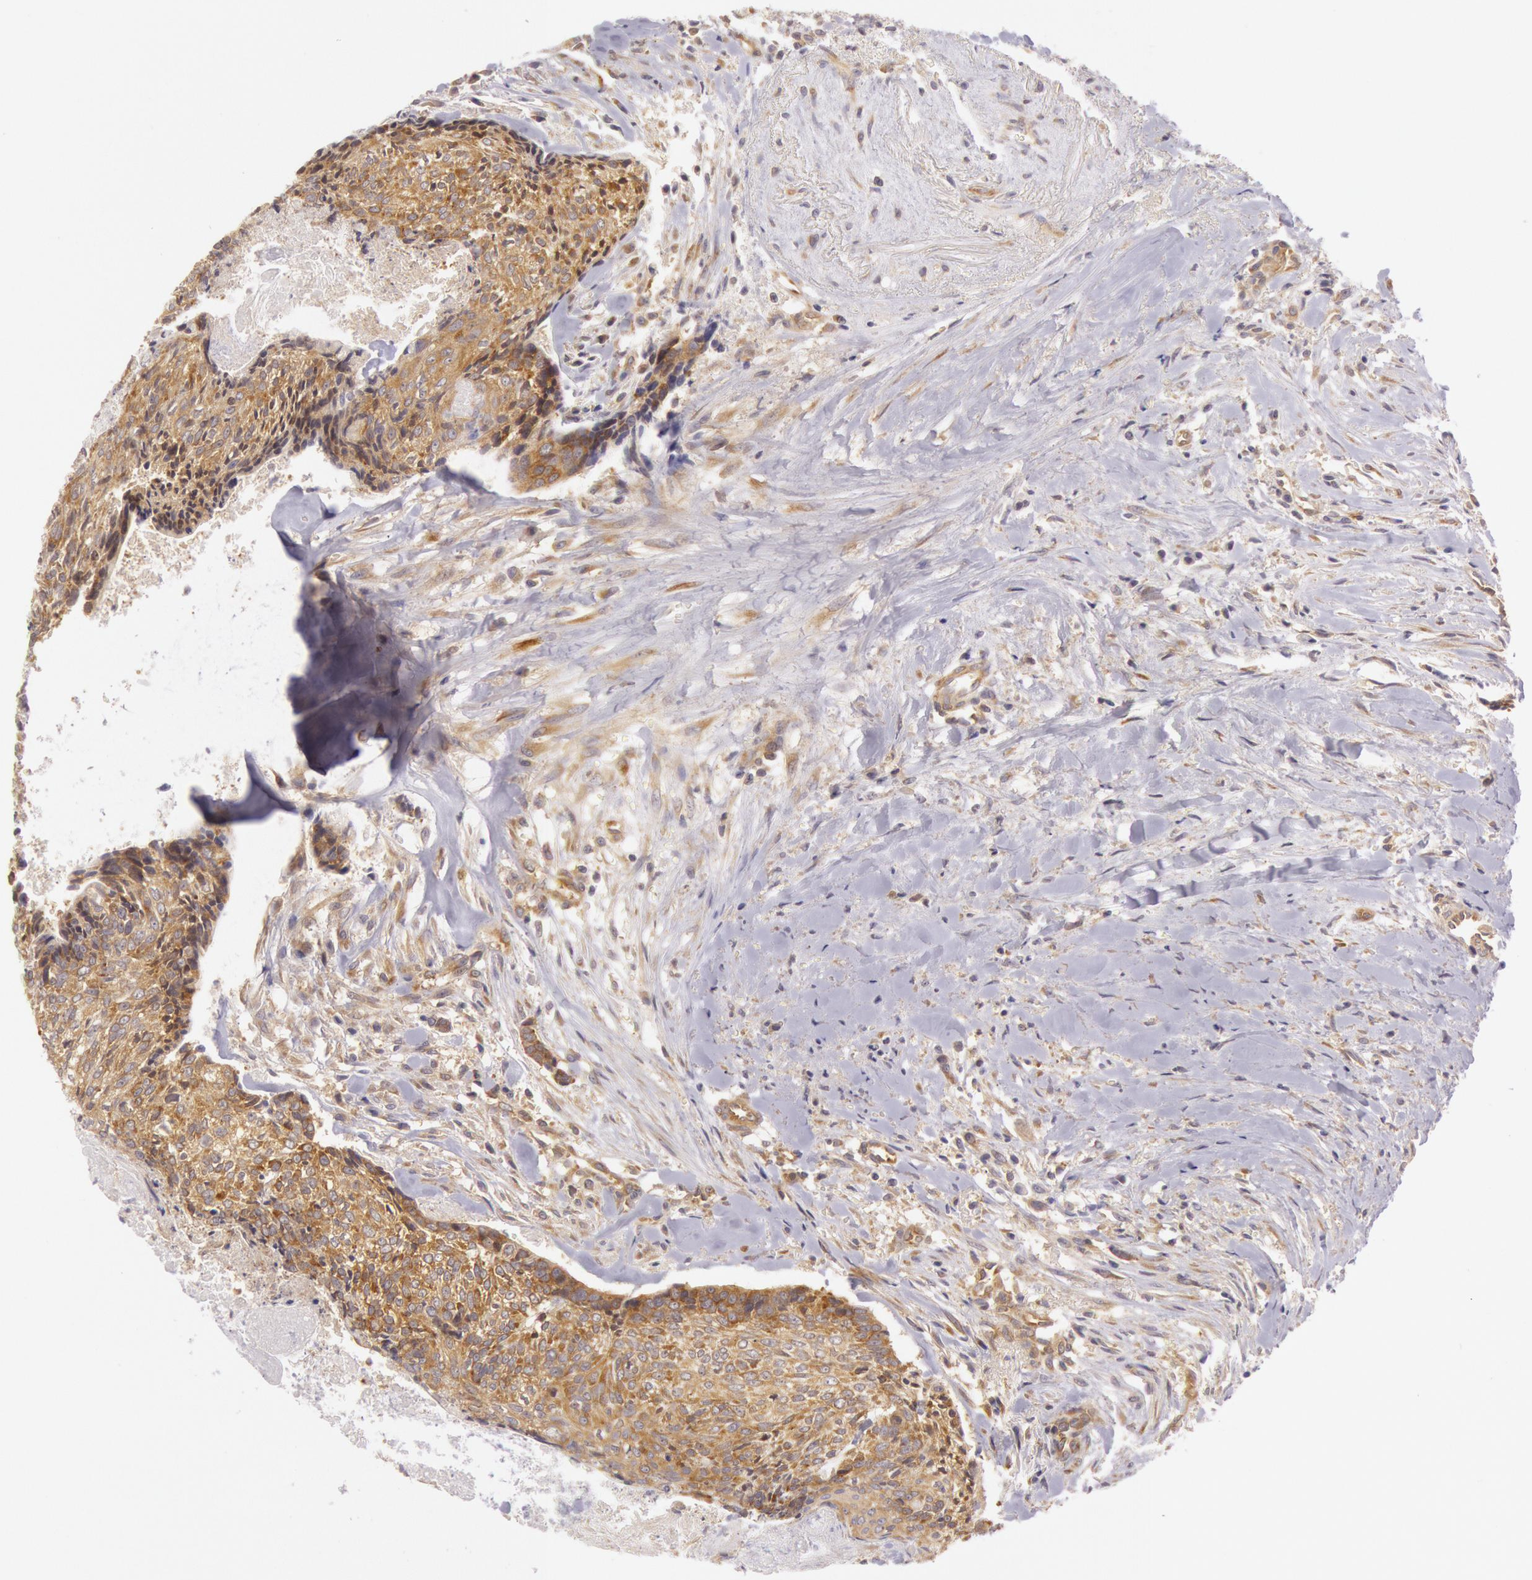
{"staining": {"intensity": "moderate", "quantity": ">75%", "location": "cytoplasmic/membranous"}, "tissue": "head and neck cancer", "cell_type": "Tumor cells", "image_type": "cancer", "snomed": [{"axis": "morphology", "description": "Squamous cell carcinoma, NOS"}, {"axis": "topography", "description": "Salivary gland"}, {"axis": "topography", "description": "Head-Neck"}], "caption": "Human squamous cell carcinoma (head and neck) stained with a protein marker shows moderate staining in tumor cells.", "gene": "CHUK", "patient": {"sex": "male", "age": 70}}